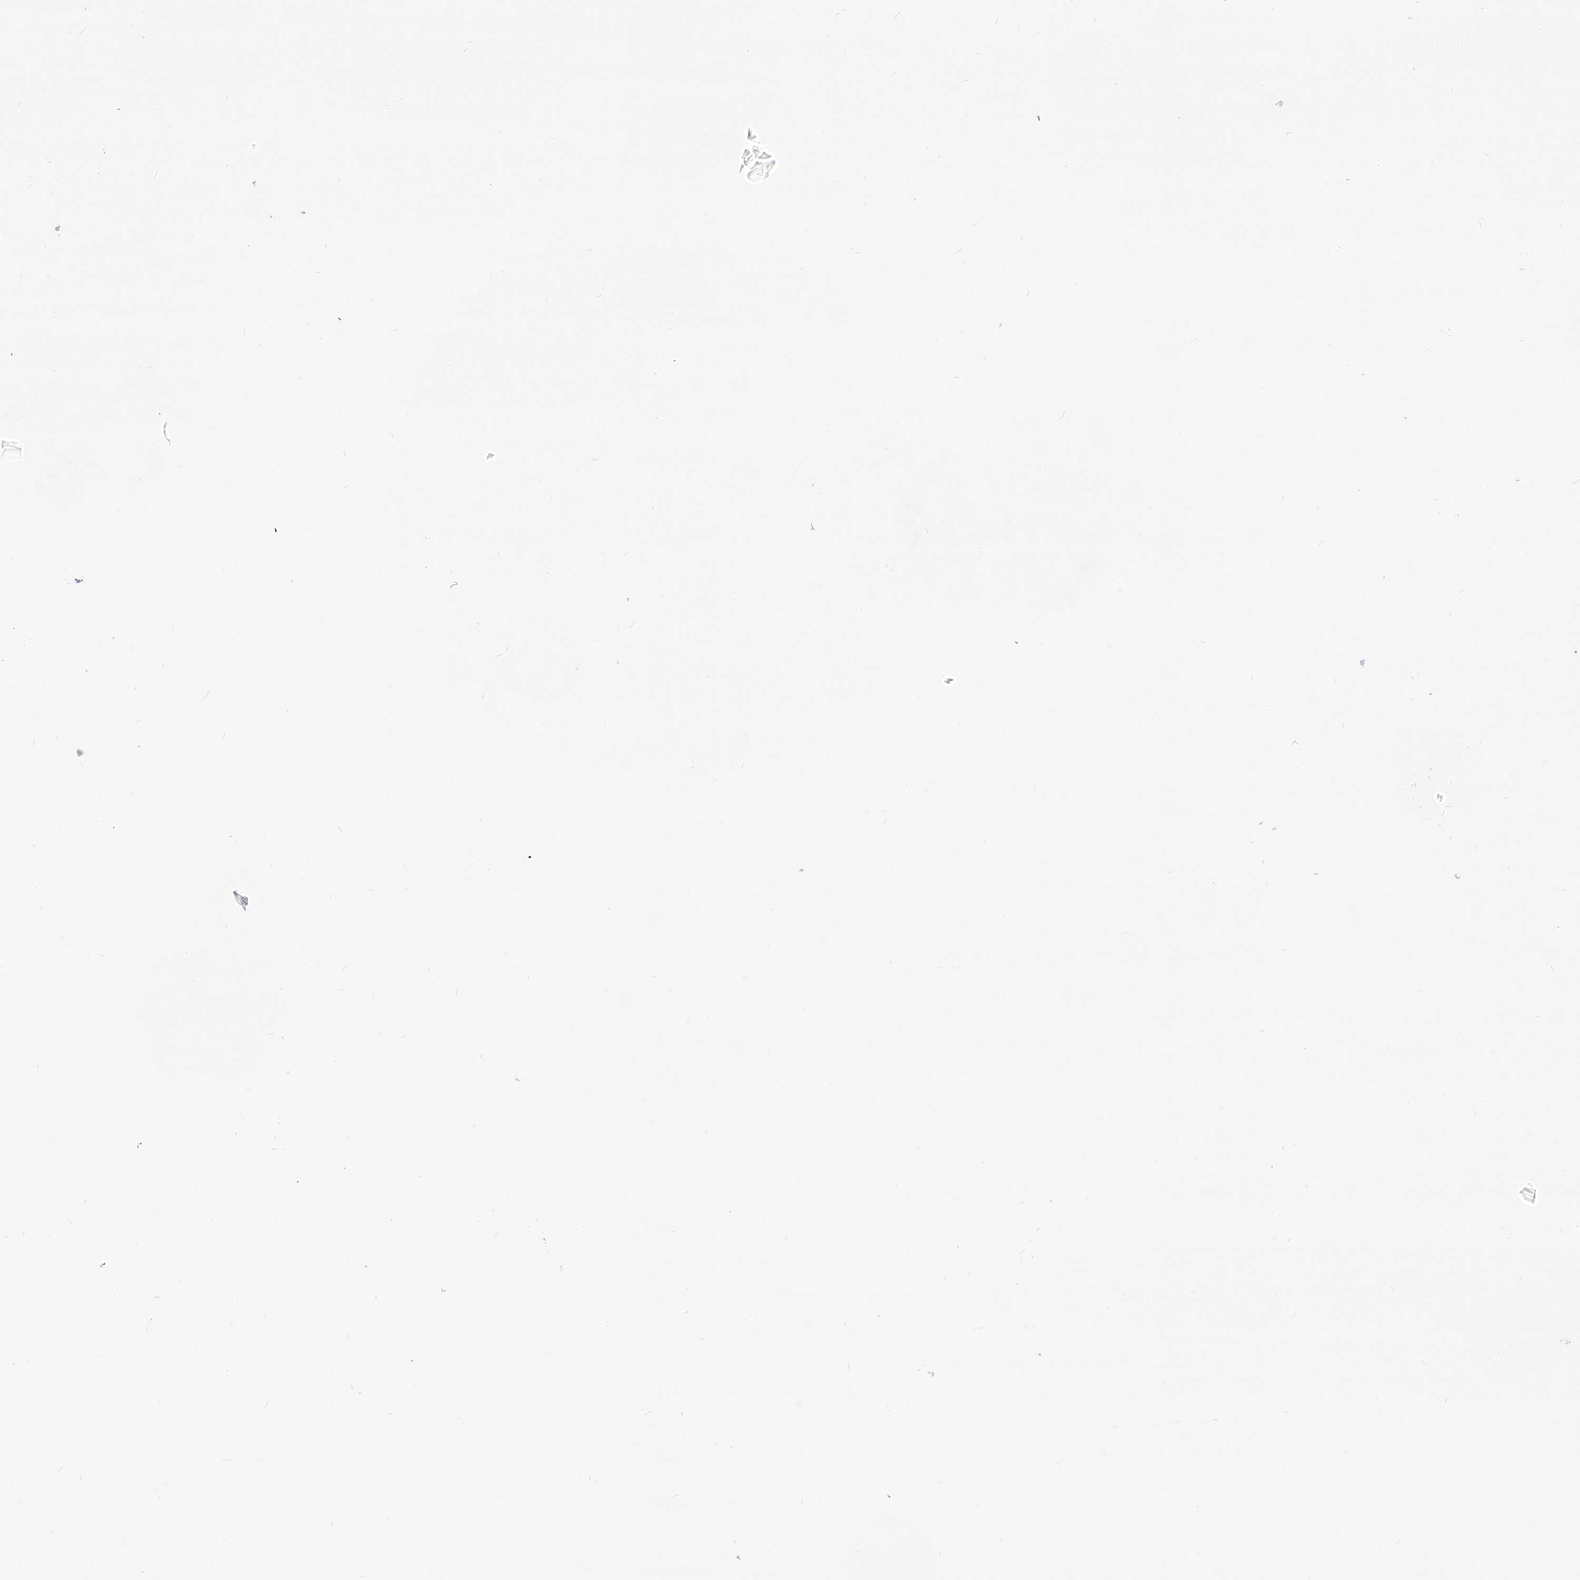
{"staining": {"intensity": "weak", "quantity": "<25%", "location": "cytoplasmic/membranous"}, "tissue": "parathyroid gland", "cell_type": "Glandular cells", "image_type": "normal", "snomed": [{"axis": "morphology", "description": "Normal tissue, NOS"}, {"axis": "topography", "description": "Parathyroid gland"}], "caption": "DAB immunohistochemical staining of unremarkable parathyroid gland demonstrates no significant expression in glandular cells. The staining is performed using DAB (3,3'-diaminobenzidine) brown chromogen with nuclei counter-stained in using hematoxylin.", "gene": "SLC22A7", "patient": {"sex": "female", "age": 71}}